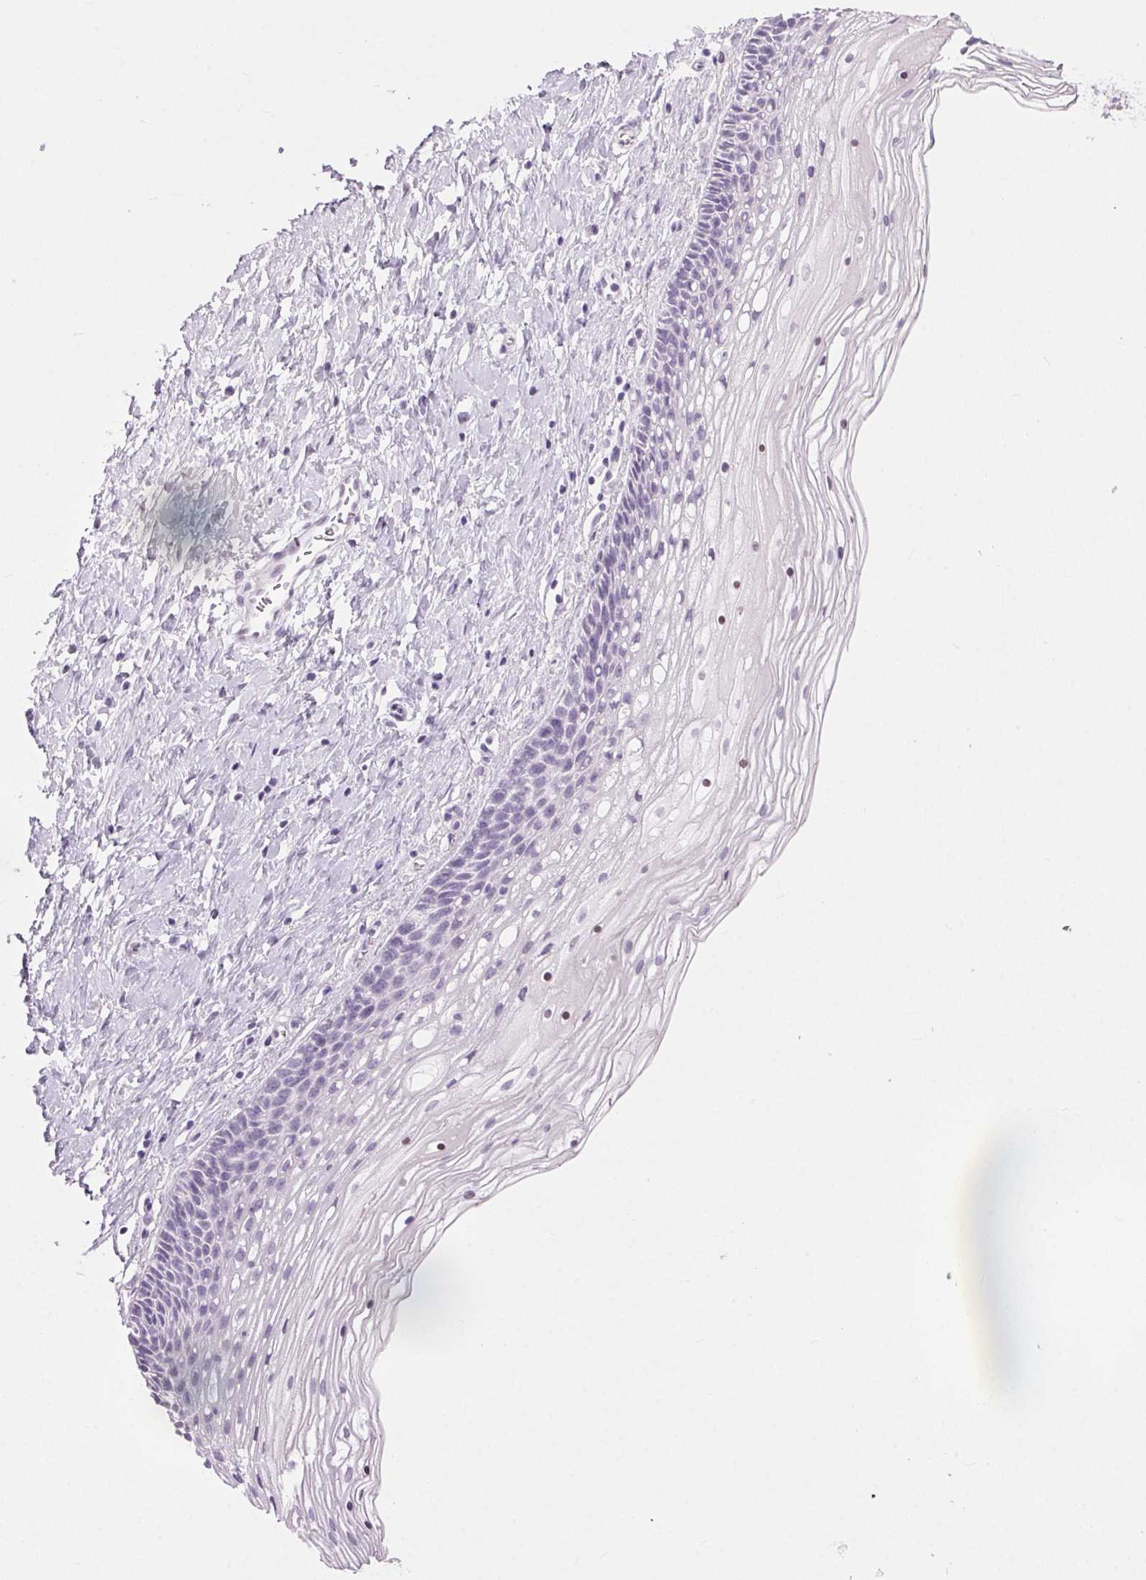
{"staining": {"intensity": "negative", "quantity": "none", "location": "none"}, "tissue": "cervix", "cell_type": "Glandular cells", "image_type": "normal", "snomed": [{"axis": "morphology", "description": "Normal tissue, NOS"}, {"axis": "topography", "description": "Cervix"}], "caption": "Immunohistochemistry (IHC) micrograph of unremarkable cervix stained for a protein (brown), which demonstrates no expression in glandular cells.", "gene": "BEND2", "patient": {"sex": "female", "age": 34}}